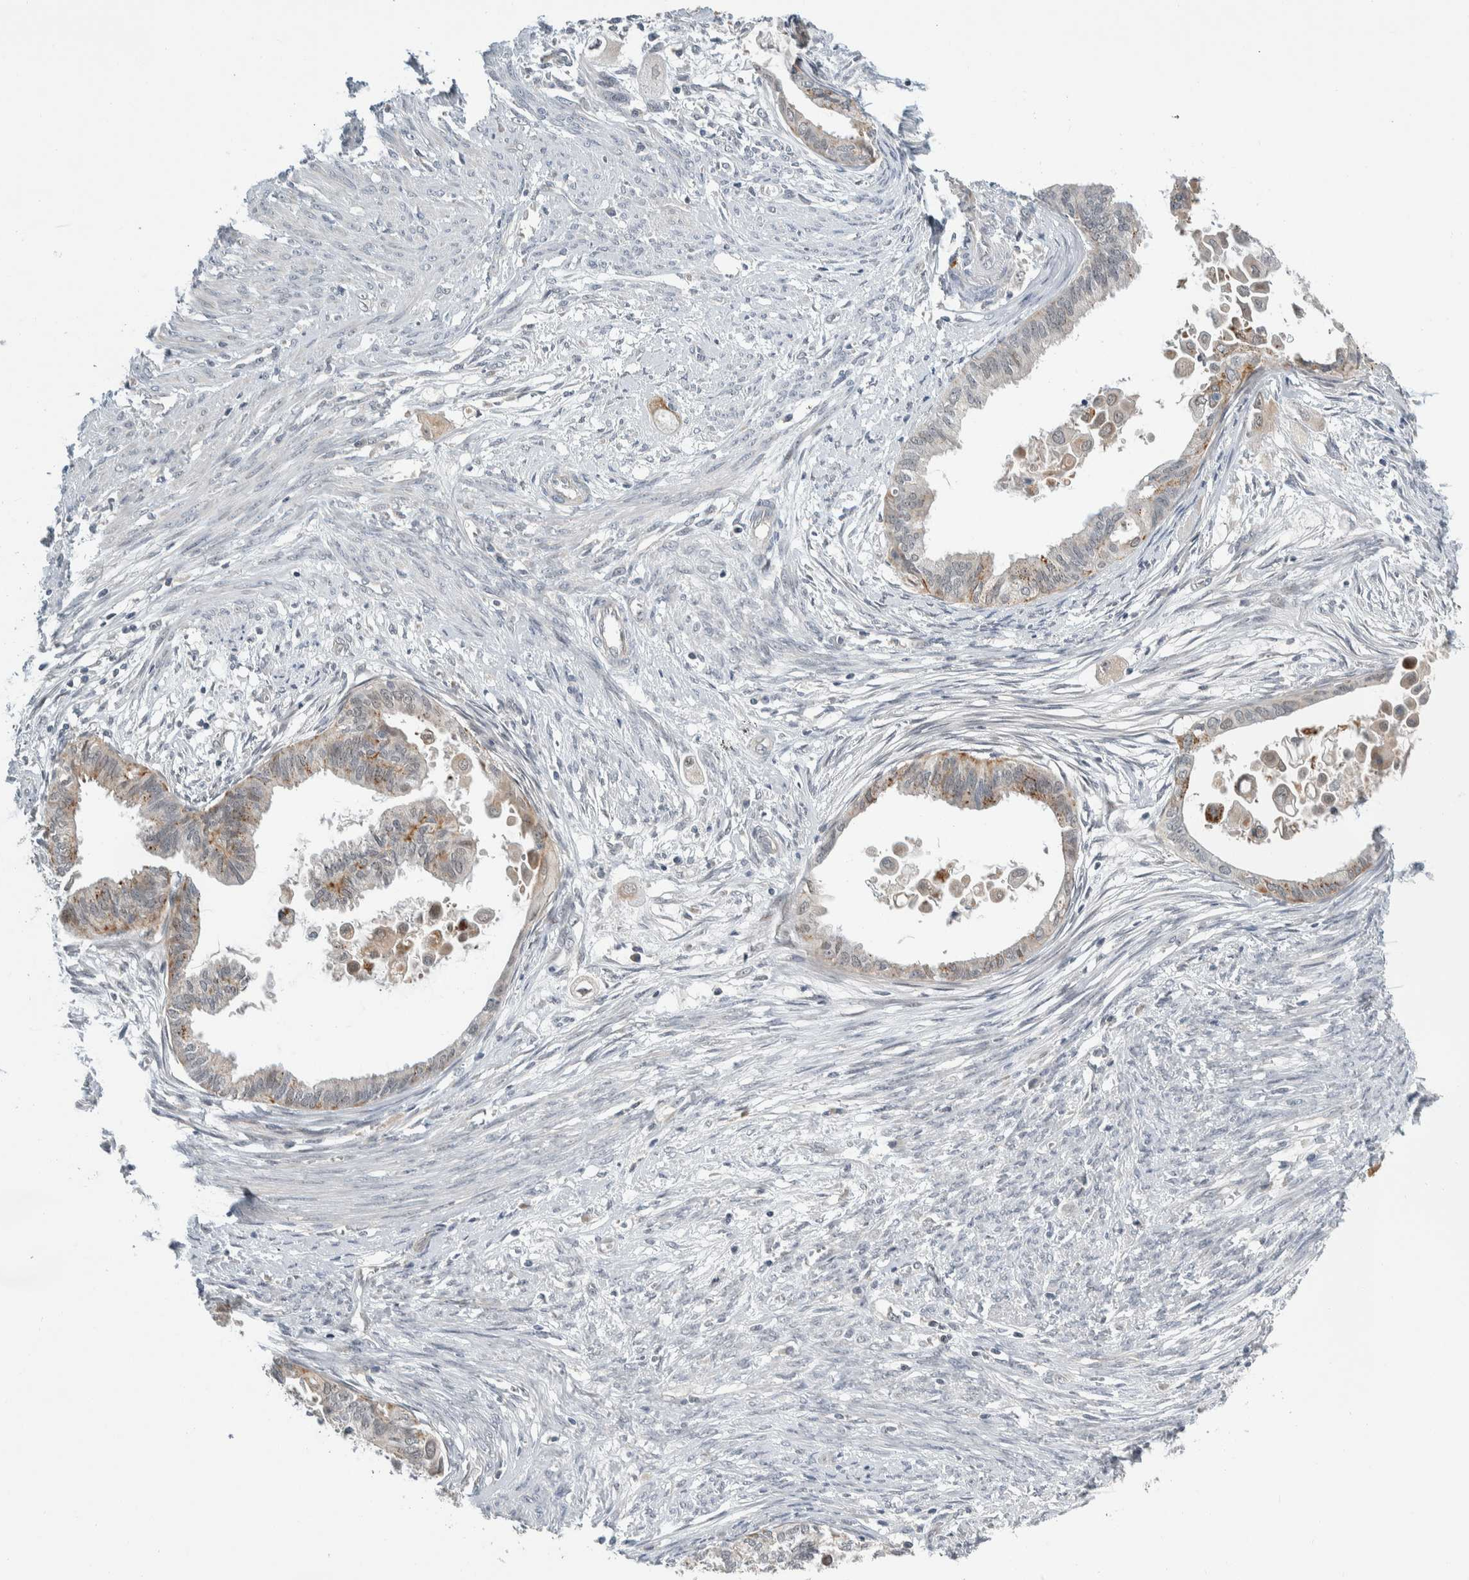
{"staining": {"intensity": "weak", "quantity": "<25%", "location": "cytoplasmic/membranous"}, "tissue": "cervical cancer", "cell_type": "Tumor cells", "image_type": "cancer", "snomed": [{"axis": "morphology", "description": "Normal tissue, NOS"}, {"axis": "morphology", "description": "Adenocarcinoma, NOS"}, {"axis": "topography", "description": "Cervix"}, {"axis": "topography", "description": "Endometrium"}], "caption": "Tumor cells are negative for protein expression in human adenocarcinoma (cervical).", "gene": "SHPK", "patient": {"sex": "female", "age": 86}}